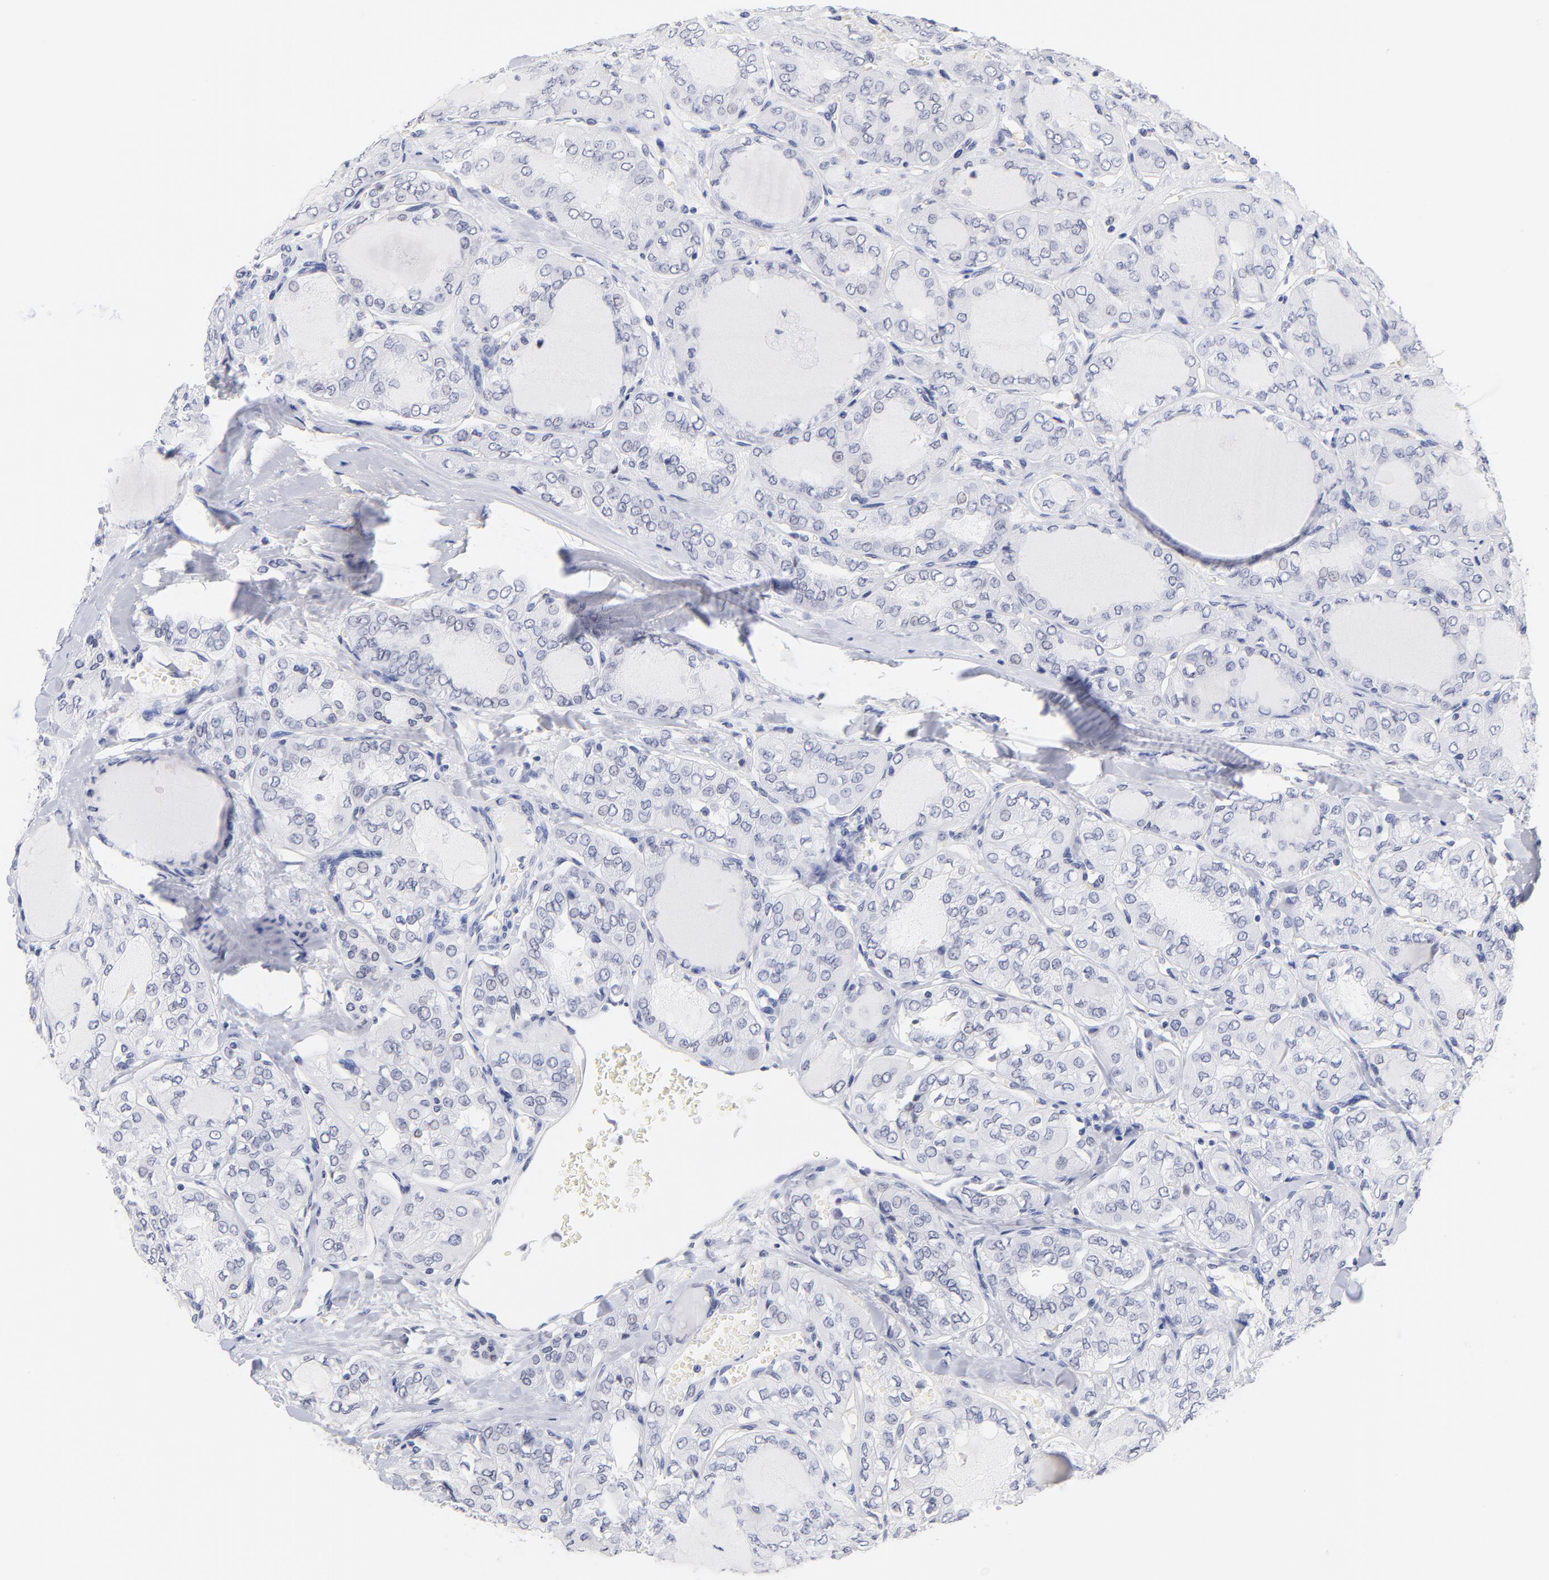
{"staining": {"intensity": "negative", "quantity": "none", "location": "none"}, "tissue": "thyroid cancer", "cell_type": "Tumor cells", "image_type": "cancer", "snomed": [{"axis": "morphology", "description": "Papillary adenocarcinoma, NOS"}, {"axis": "topography", "description": "Thyroid gland"}], "caption": "A high-resolution photomicrograph shows immunohistochemistry (IHC) staining of thyroid cancer, which displays no significant staining in tumor cells.", "gene": "ZNF74", "patient": {"sex": "male", "age": 20}}